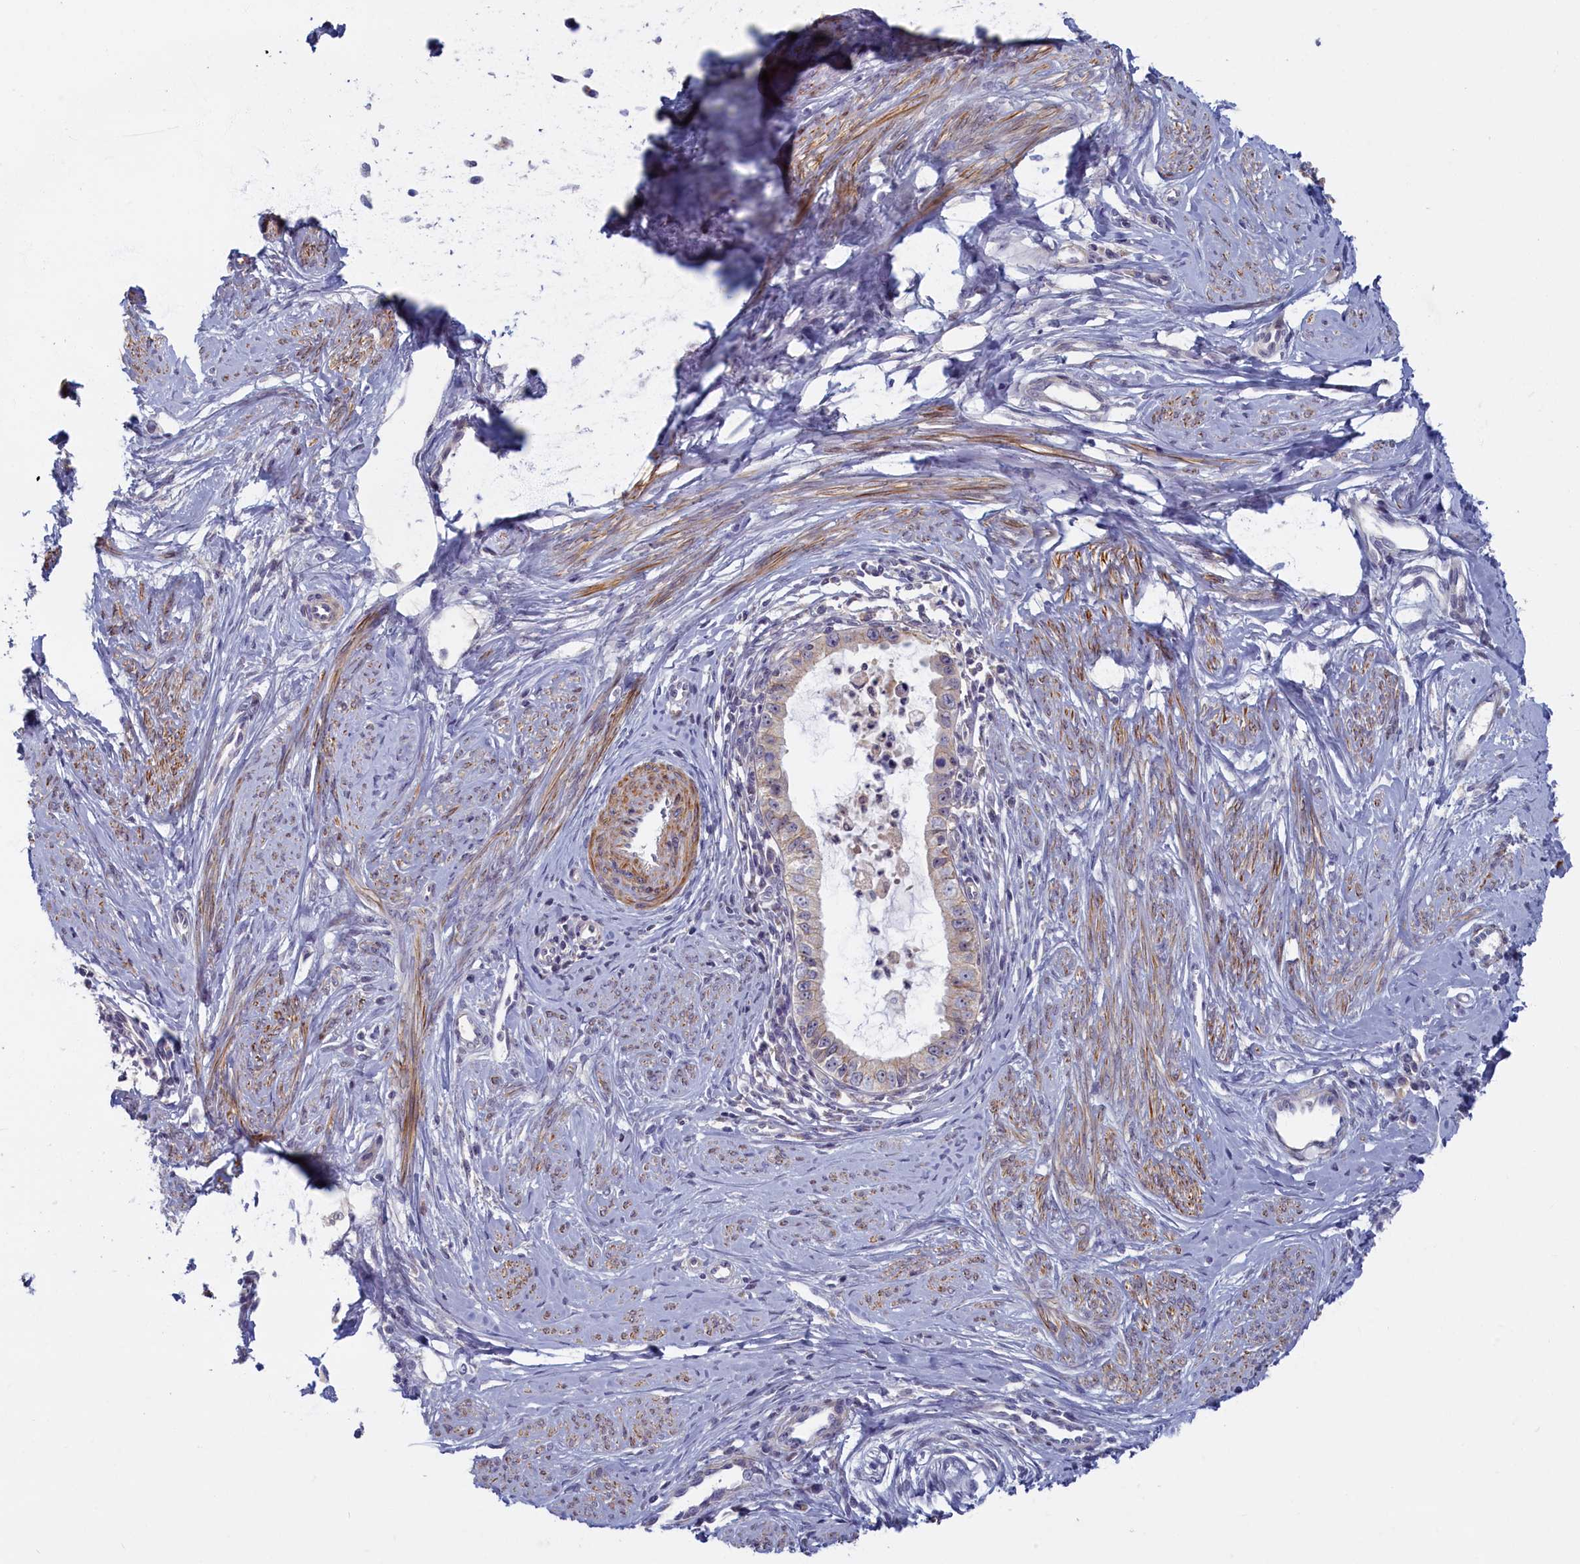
{"staining": {"intensity": "weak", "quantity": "25%-75%", "location": "cytoplasmic/membranous"}, "tissue": "cervical cancer", "cell_type": "Tumor cells", "image_type": "cancer", "snomed": [{"axis": "morphology", "description": "Adenocarcinoma, NOS"}, {"axis": "topography", "description": "Cervix"}], "caption": "Tumor cells show low levels of weak cytoplasmic/membranous staining in approximately 25%-75% of cells in human cervical cancer.", "gene": "TRPM4", "patient": {"sex": "female", "age": 36}}